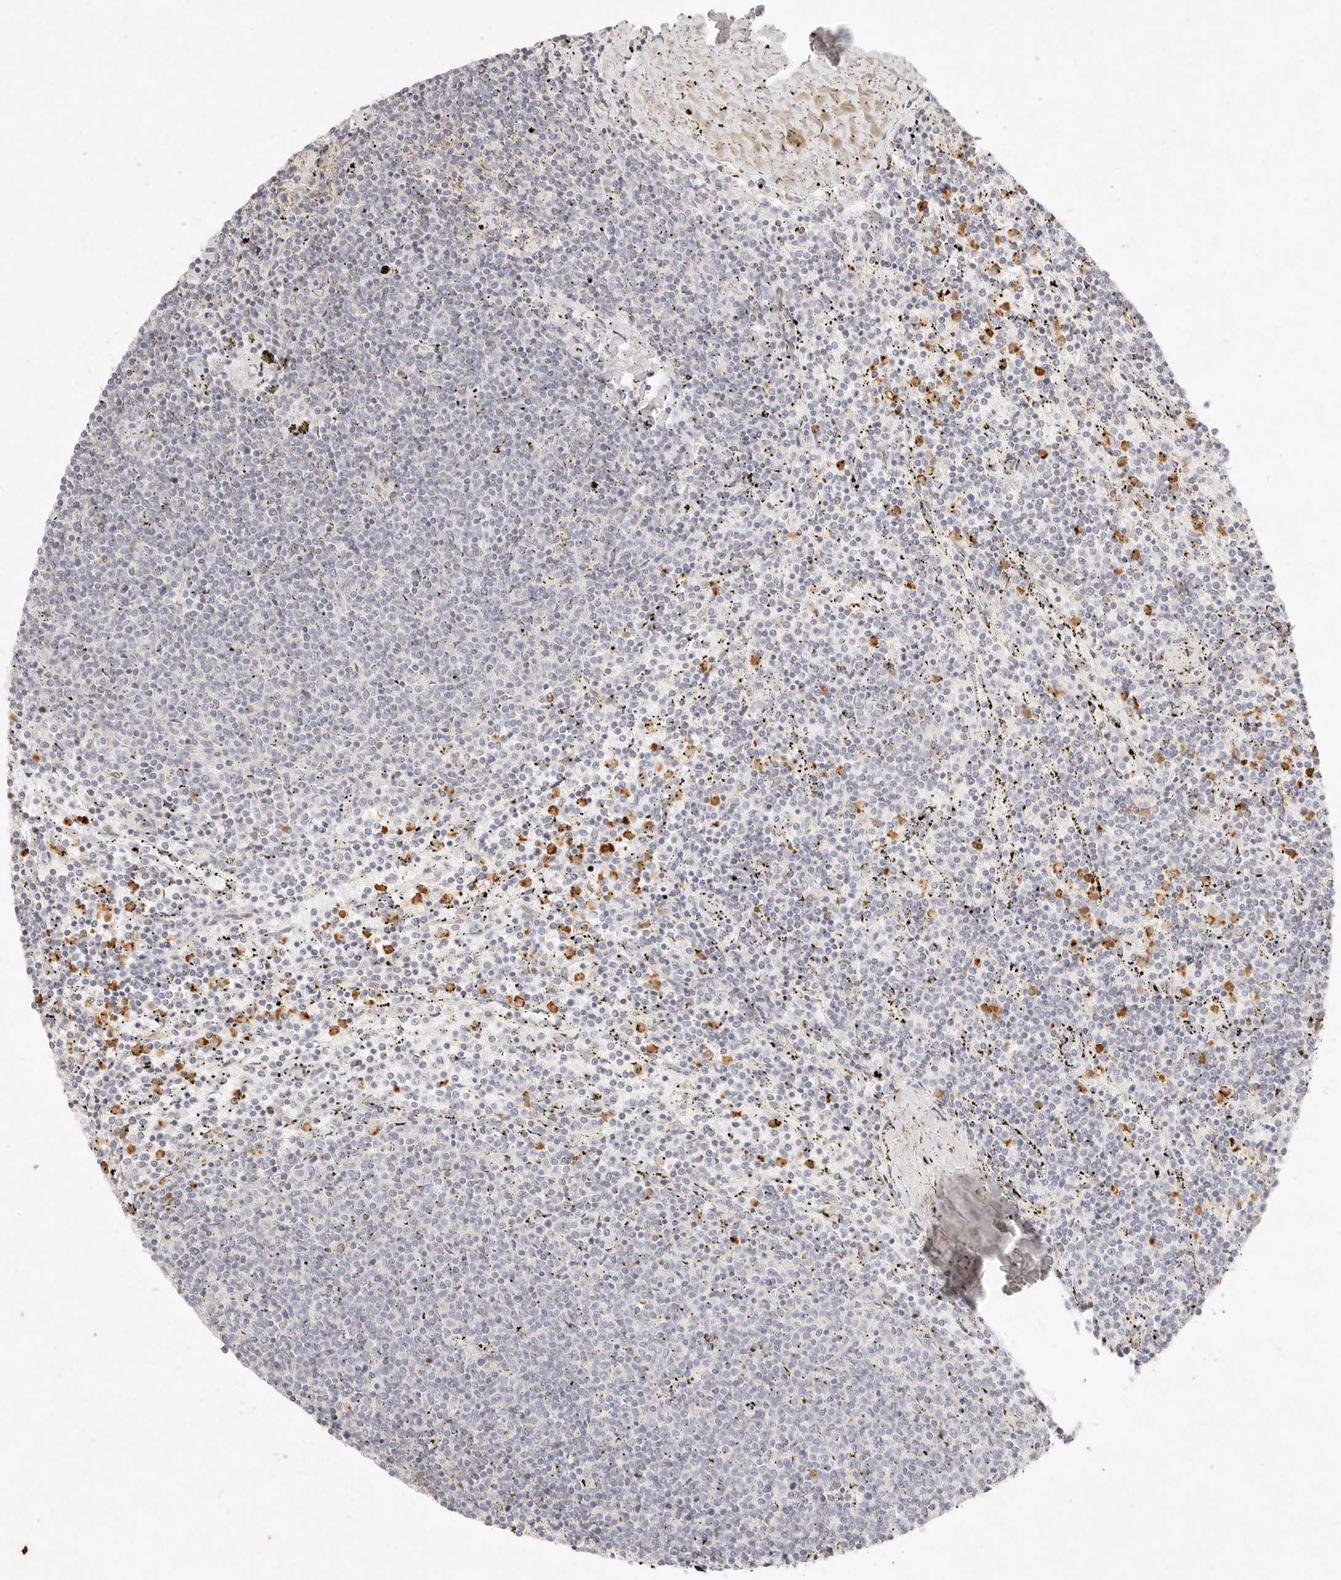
{"staining": {"intensity": "negative", "quantity": "none", "location": "none"}, "tissue": "lymphoma", "cell_type": "Tumor cells", "image_type": "cancer", "snomed": [{"axis": "morphology", "description": "Malignant lymphoma, non-Hodgkin's type, Low grade"}, {"axis": "topography", "description": "Spleen"}], "caption": "Micrograph shows no protein positivity in tumor cells of malignant lymphoma, non-Hodgkin's type (low-grade) tissue.", "gene": "ASCL3", "patient": {"sex": "female", "age": 50}}